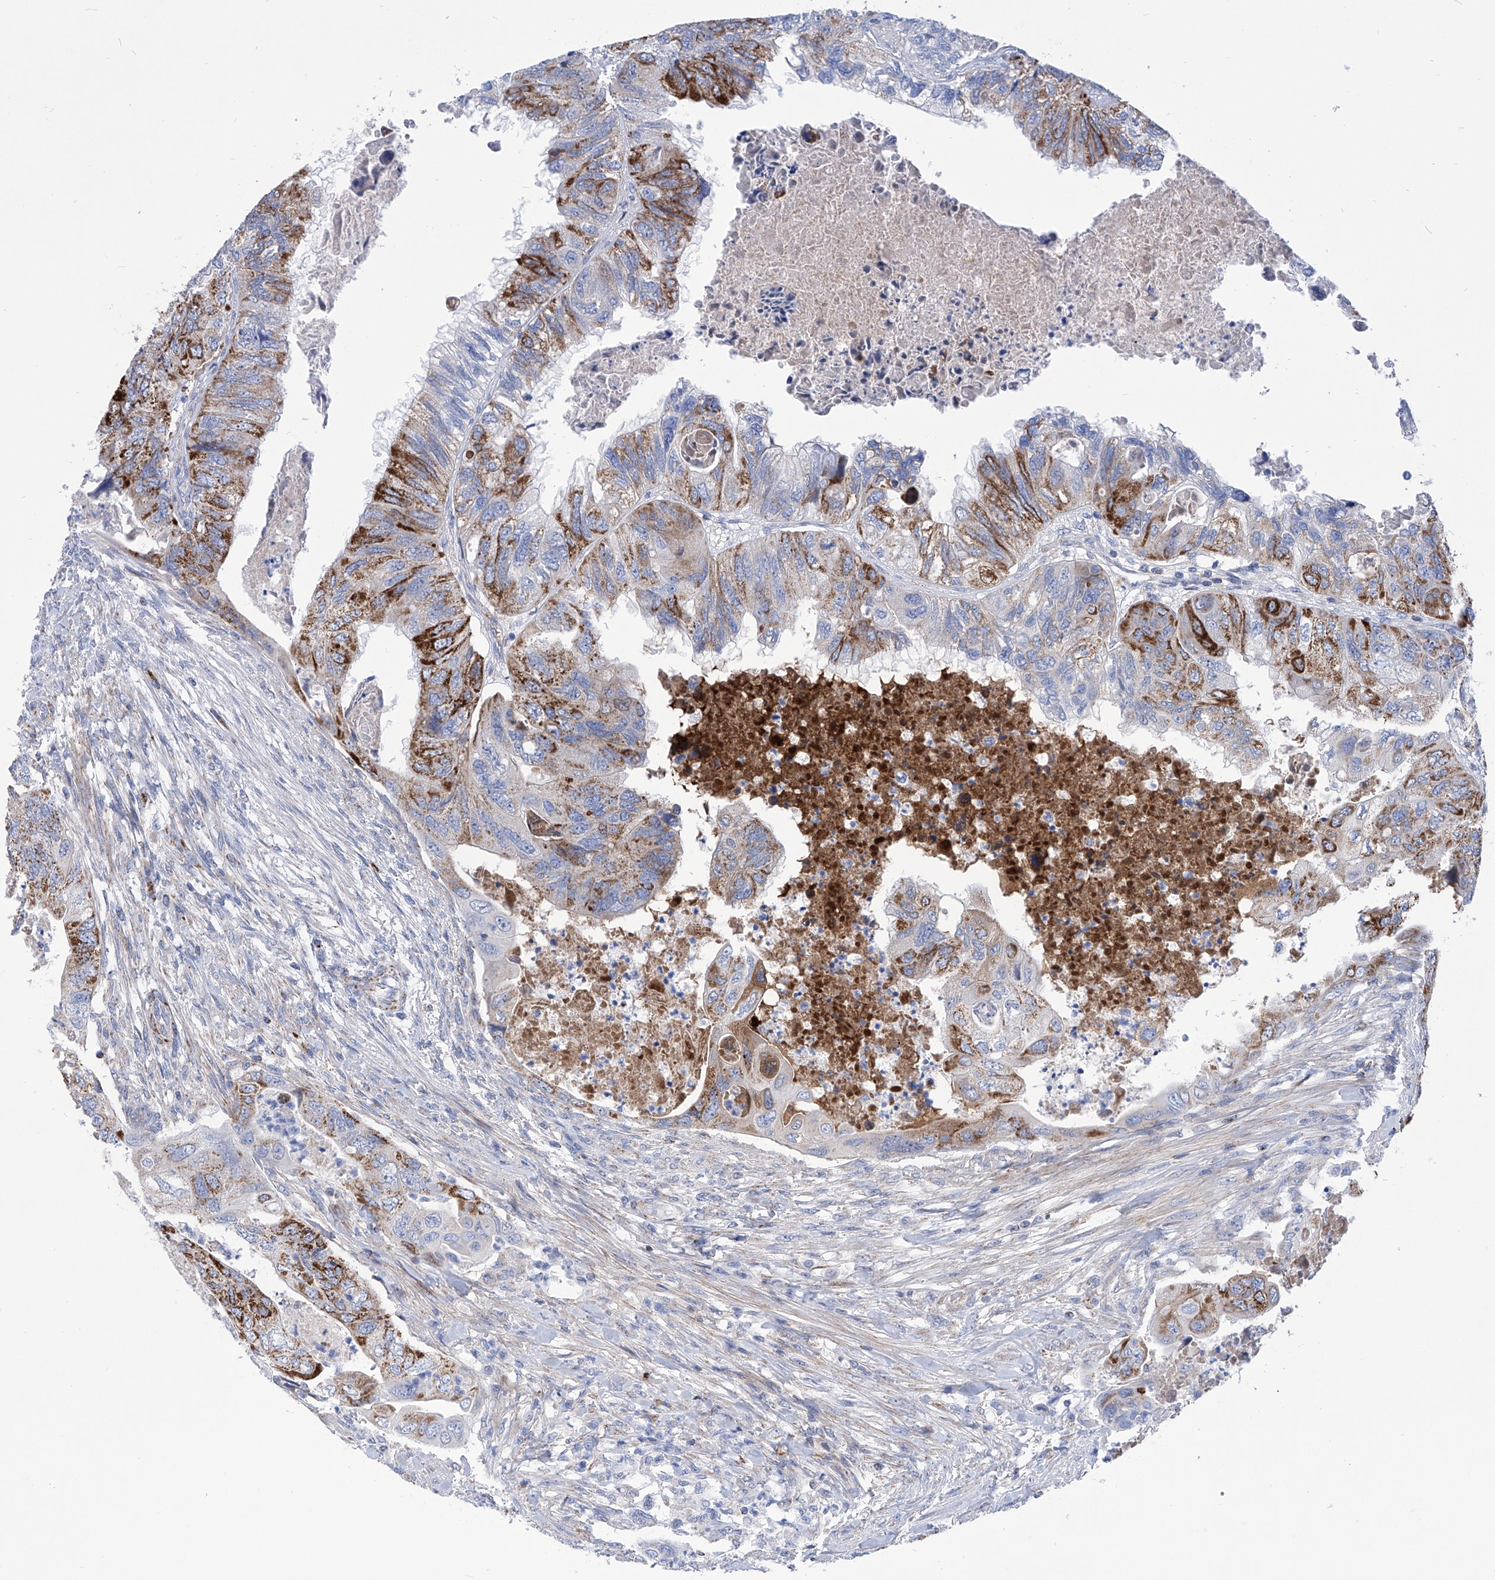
{"staining": {"intensity": "strong", "quantity": "25%-75%", "location": "cytoplasmic/membranous"}, "tissue": "colorectal cancer", "cell_type": "Tumor cells", "image_type": "cancer", "snomed": [{"axis": "morphology", "description": "Adenocarcinoma, NOS"}, {"axis": "topography", "description": "Rectum"}], "caption": "A brown stain shows strong cytoplasmic/membranous expression of a protein in colorectal cancer (adenocarcinoma) tumor cells.", "gene": "SRBD1", "patient": {"sex": "male", "age": 63}}